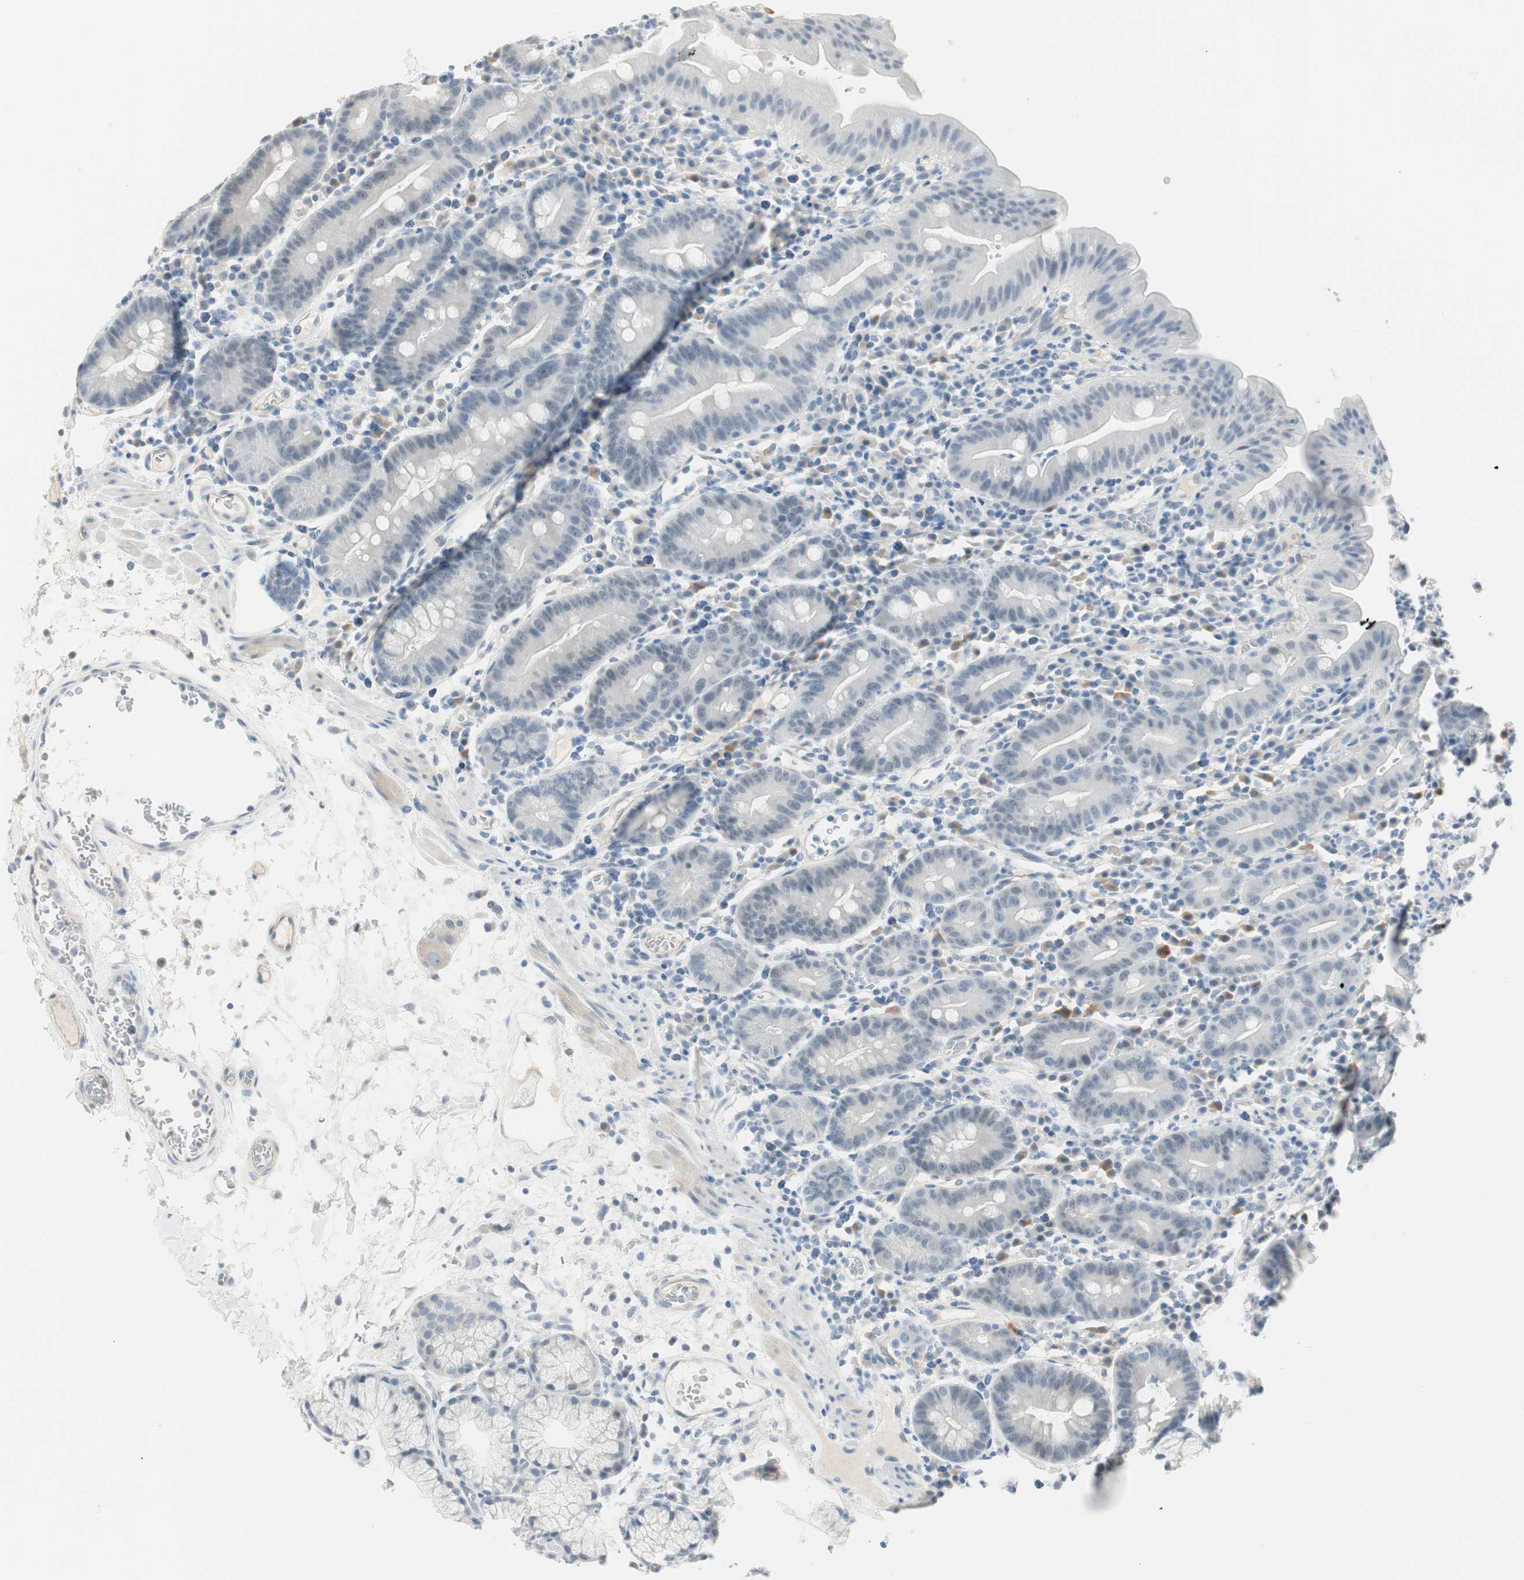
{"staining": {"intensity": "negative", "quantity": "none", "location": "none"}, "tissue": "duodenum", "cell_type": "Glandular cells", "image_type": "normal", "snomed": [{"axis": "morphology", "description": "Normal tissue, NOS"}, {"axis": "topography", "description": "Duodenum"}], "caption": "Immunohistochemistry (IHC) micrograph of benign duodenum: human duodenum stained with DAB (3,3'-diaminobenzidine) demonstrates no significant protein expression in glandular cells. The staining was performed using DAB to visualize the protein expression in brown, while the nuclei were stained in blue with hematoxylin (Magnification: 20x).", "gene": "MLLT10", "patient": {"sex": "male", "age": 50}}